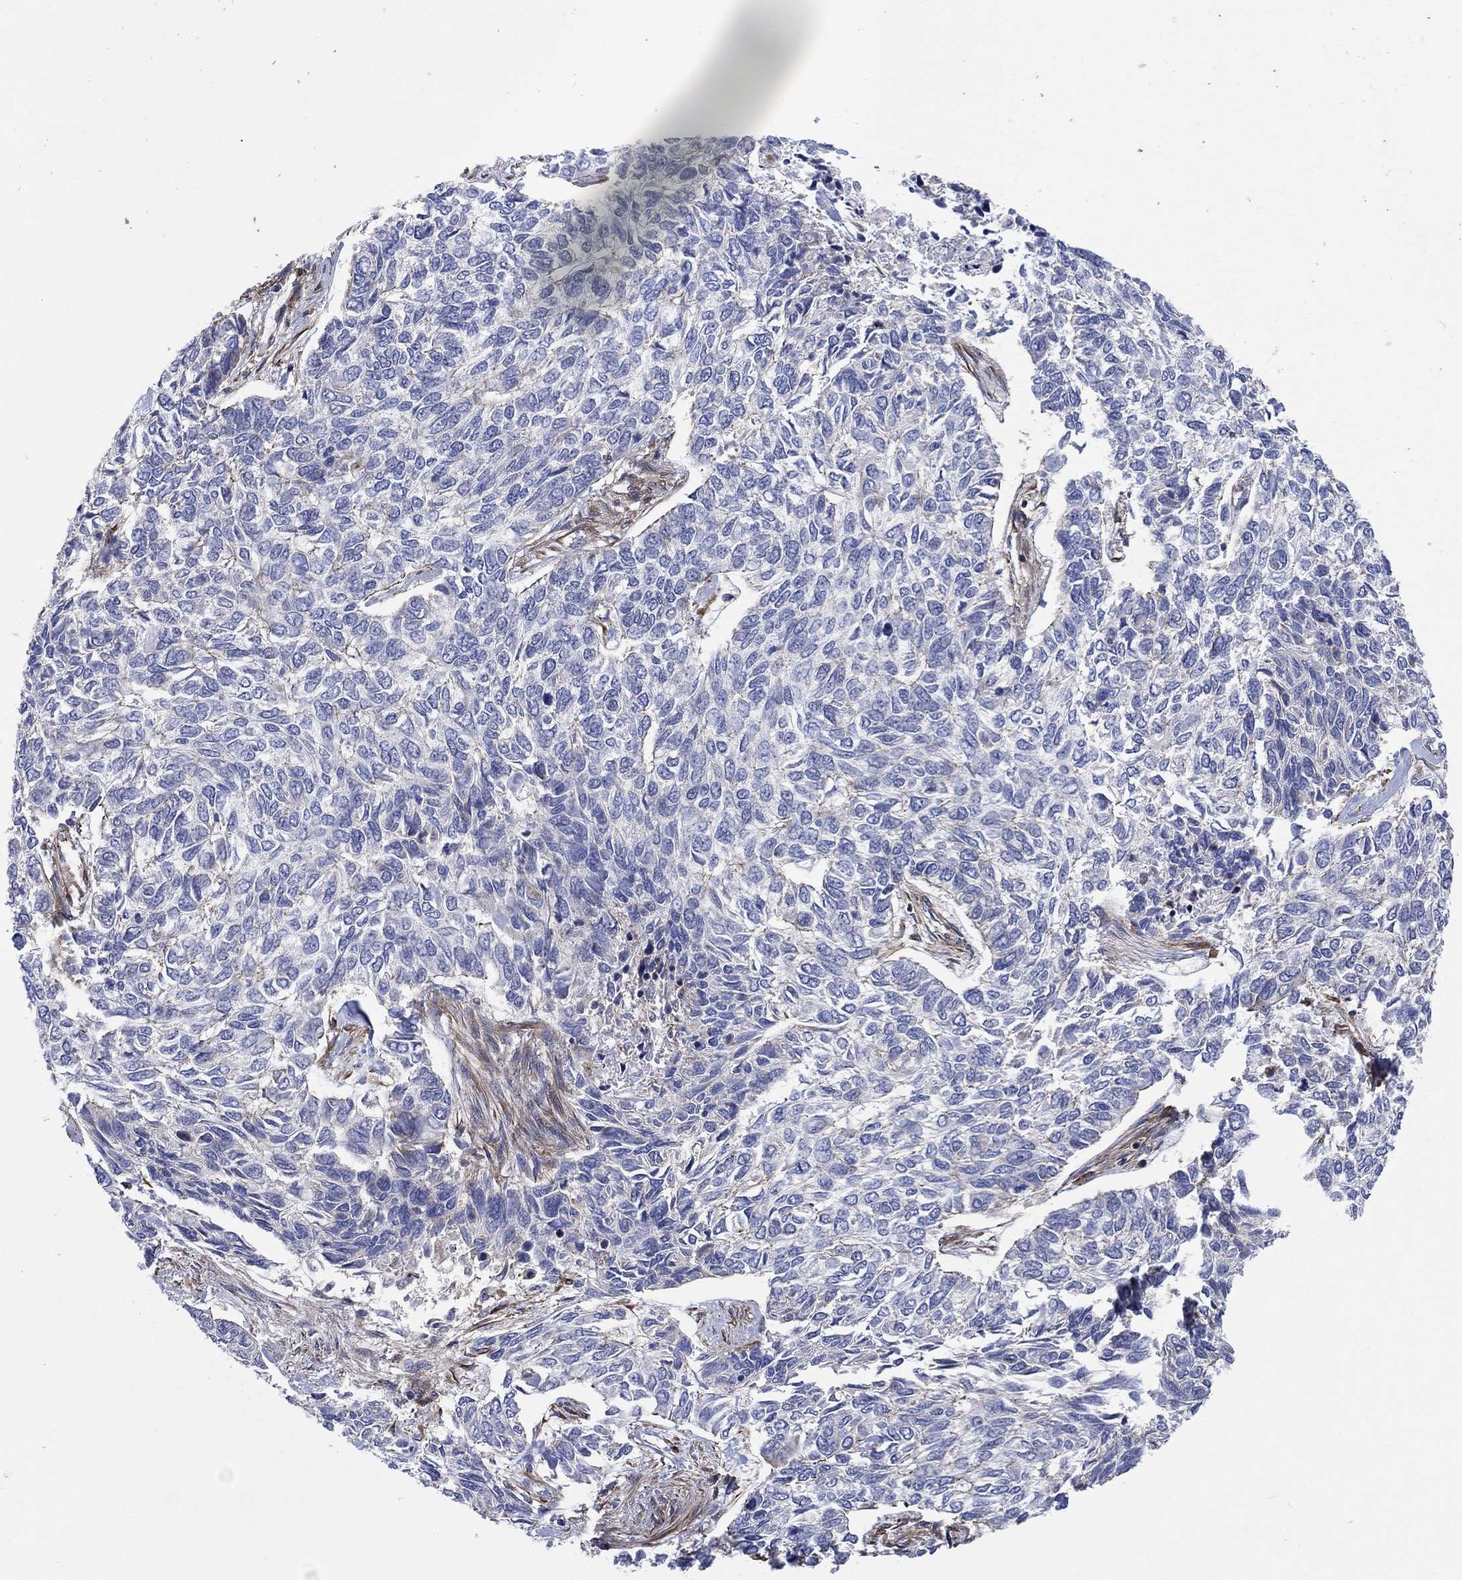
{"staining": {"intensity": "negative", "quantity": "none", "location": "none"}, "tissue": "skin cancer", "cell_type": "Tumor cells", "image_type": "cancer", "snomed": [{"axis": "morphology", "description": "Basal cell carcinoma"}, {"axis": "topography", "description": "Skin"}], "caption": "Immunohistochemistry (IHC) photomicrograph of neoplastic tissue: basal cell carcinoma (skin) stained with DAB (3,3'-diaminobenzidine) reveals no significant protein expression in tumor cells. (DAB immunohistochemistry (IHC), high magnification).", "gene": "PAG1", "patient": {"sex": "female", "age": 65}}